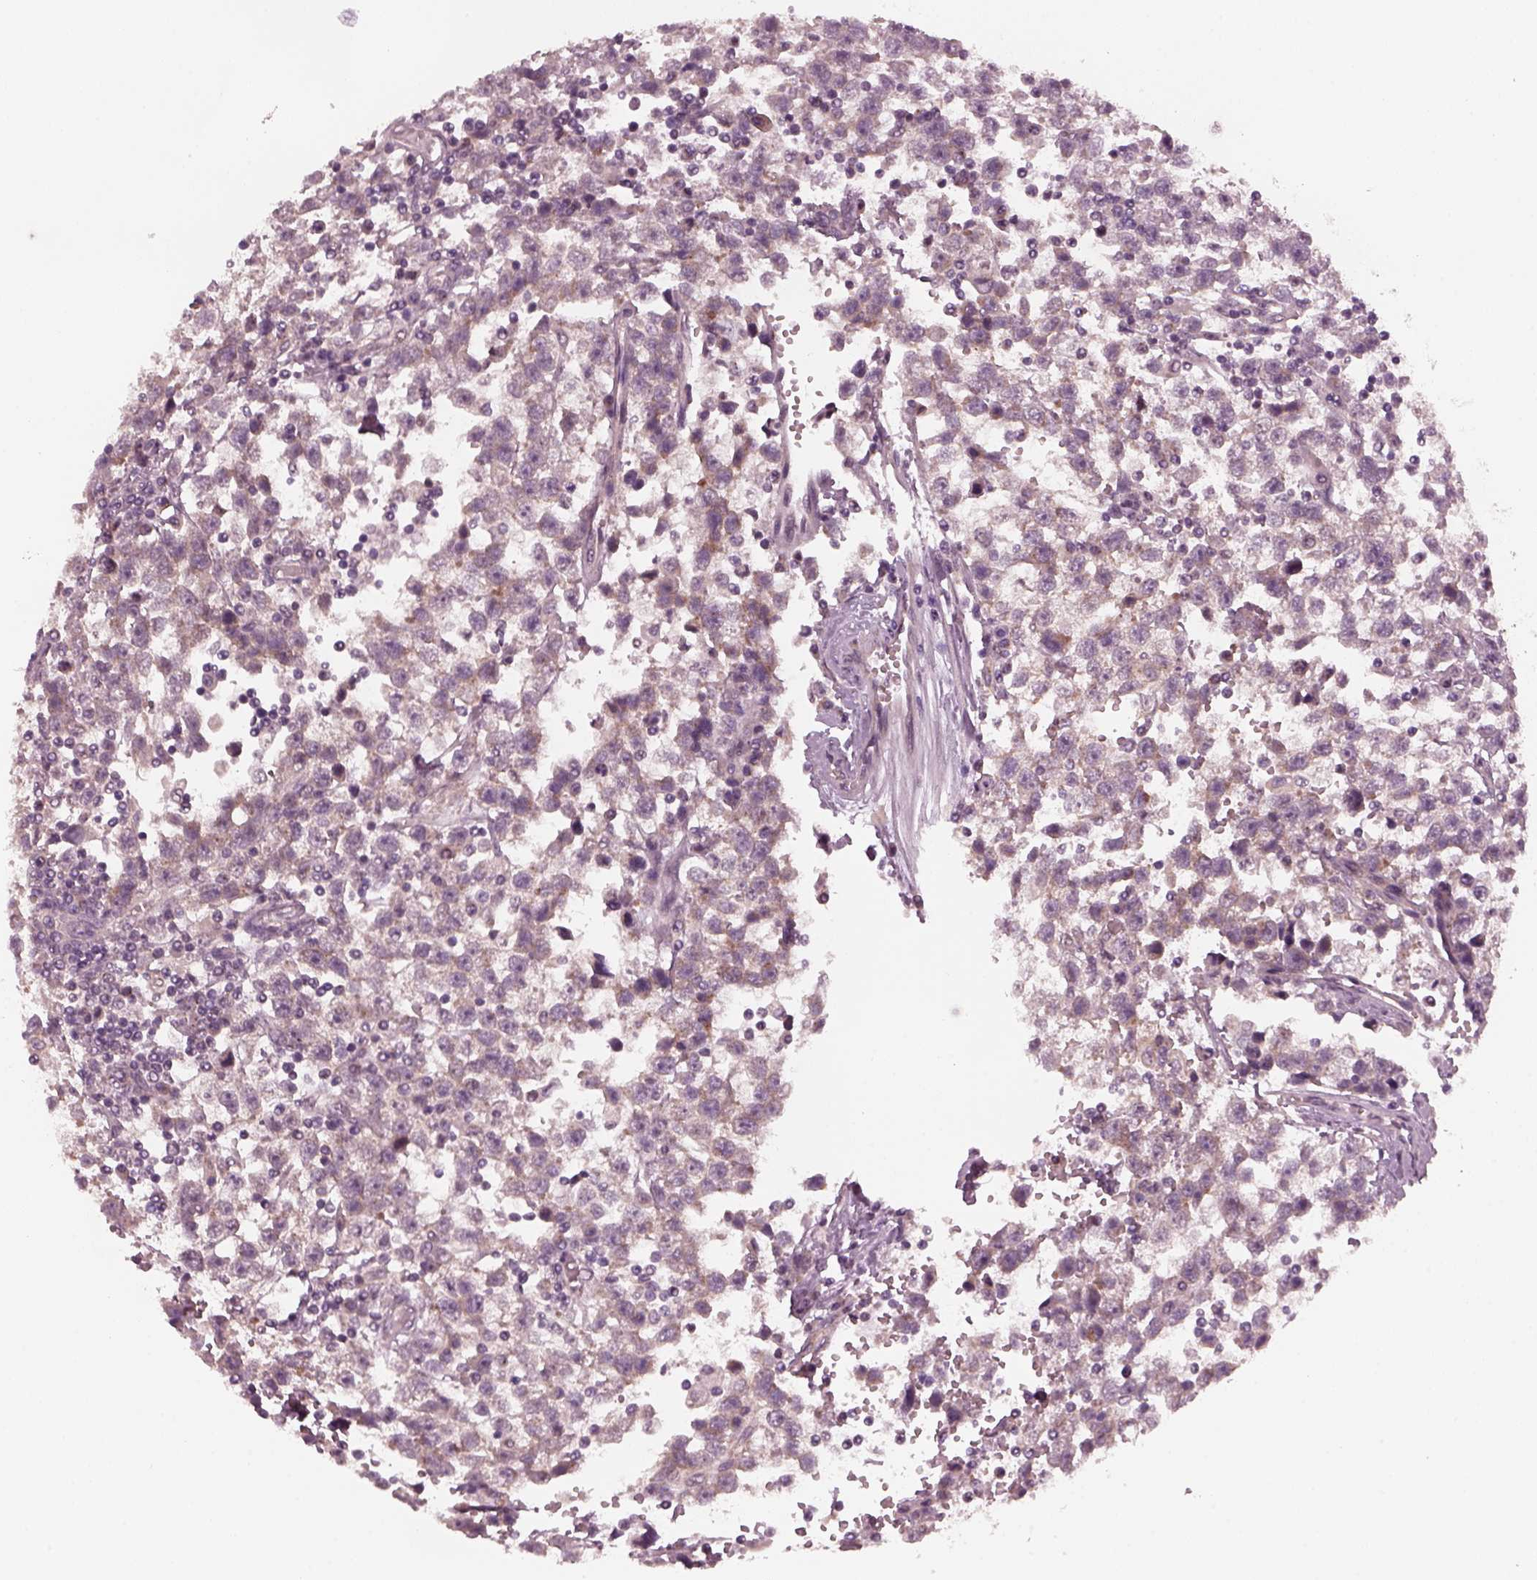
{"staining": {"intensity": "weak", "quantity": "<25%", "location": "cytoplasmic/membranous"}, "tissue": "testis cancer", "cell_type": "Tumor cells", "image_type": "cancer", "snomed": [{"axis": "morphology", "description": "Seminoma, NOS"}, {"axis": "topography", "description": "Testis"}], "caption": "Testis seminoma stained for a protein using IHC exhibits no positivity tumor cells.", "gene": "TUBG1", "patient": {"sex": "male", "age": 34}}